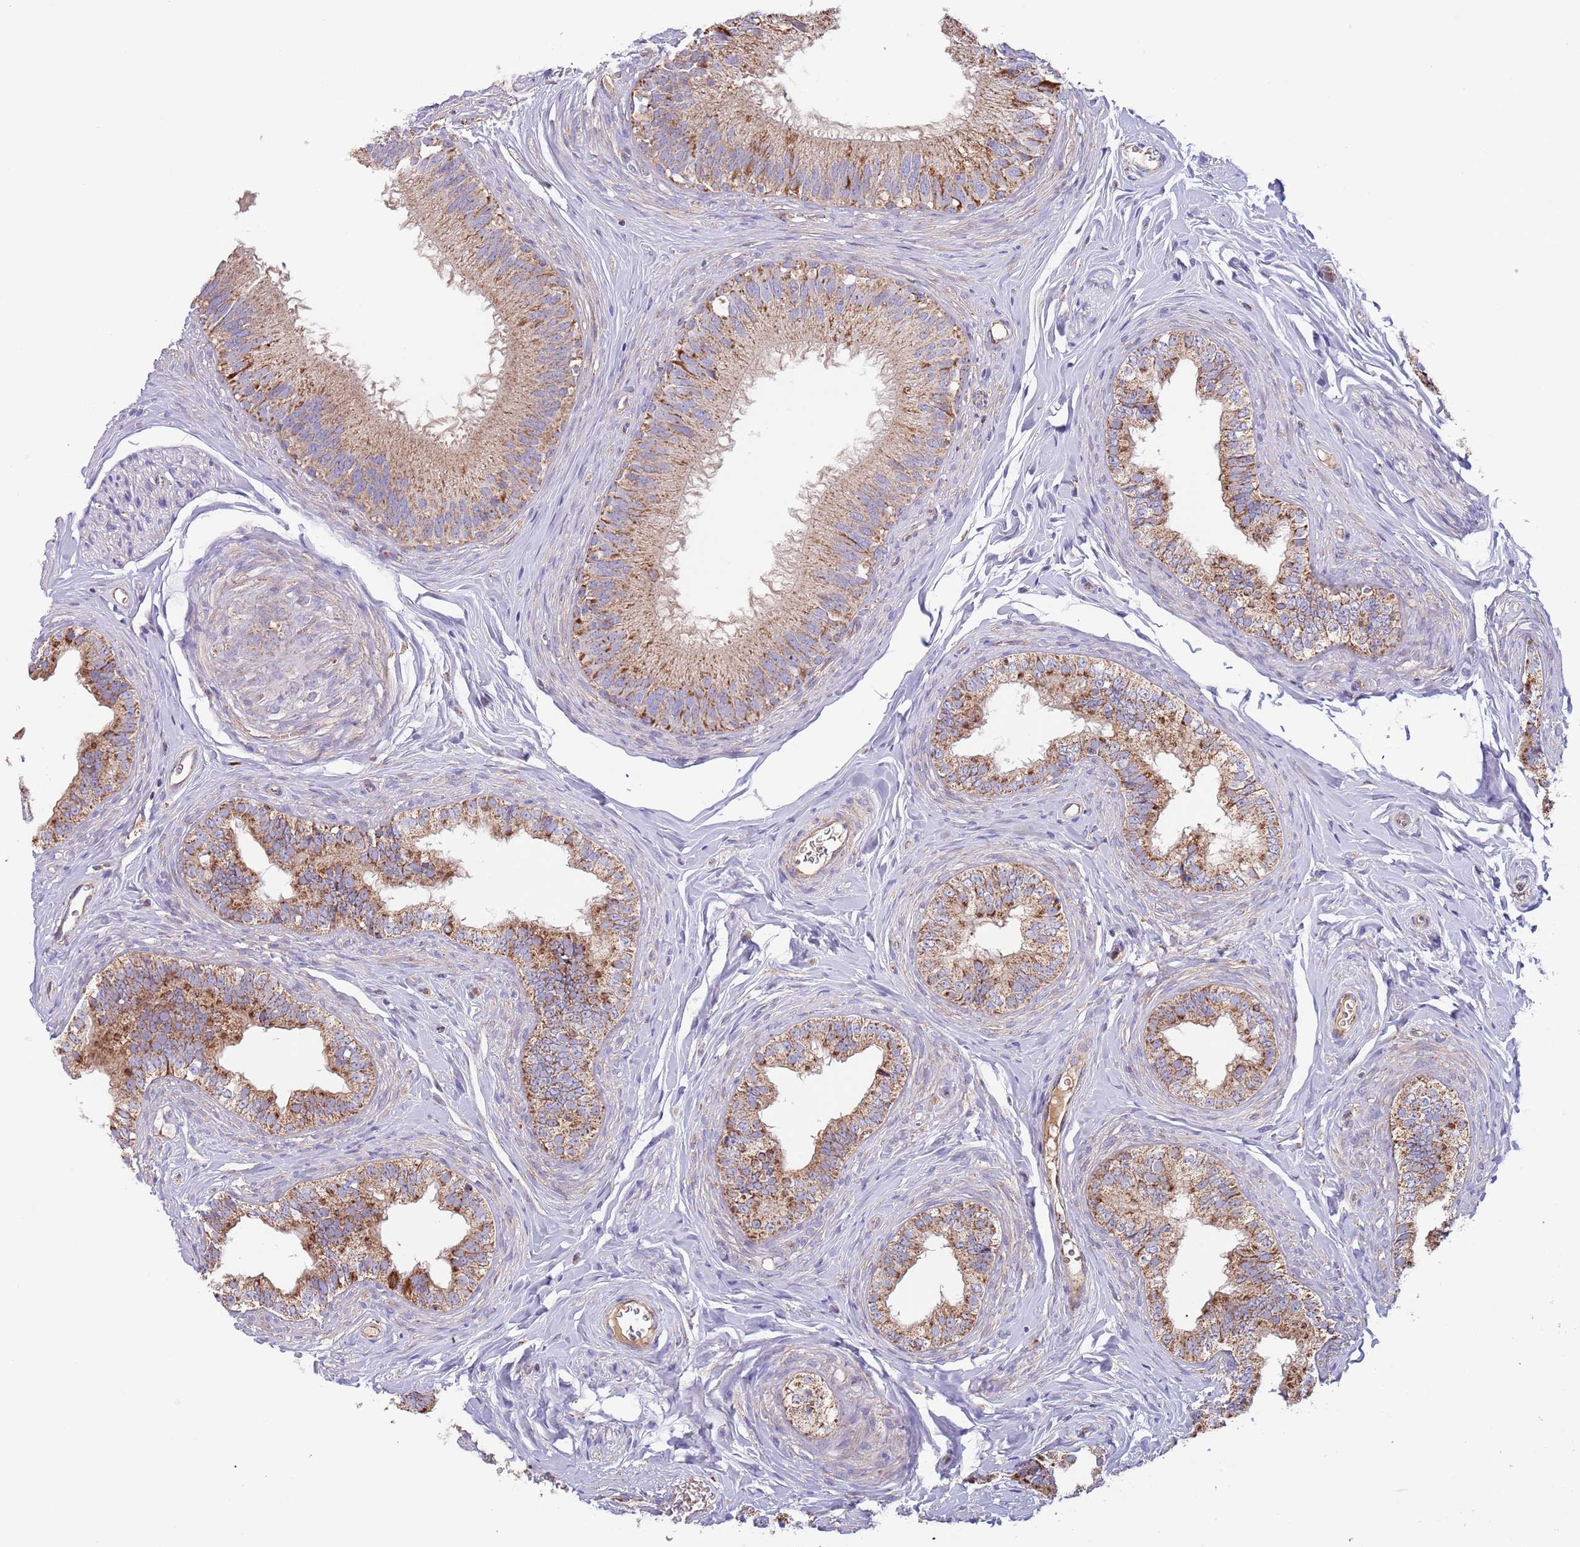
{"staining": {"intensity": "moderate", "quantity": ">75%", "location": "cytoplasmic/membranous"}, "tissue": "epididymis", "cell_type": "Glandular cells", "image_type": "normal", "snomed": [{"axis": "morphology", "description": "Normal tissue, NOS"}, {"axis": "topography", "description": "Epididymis"}], "caption": "Immunohistochemistry (IHC) histopathology image of normal epididymis stained for a protein (brown), which exhibits medium levels of moderate cytoplasmic/membranous positivity in approximately >75% of glandular cells.", "gene": "DNAJA3", "patient": {"sex": "male", "age": 38}}